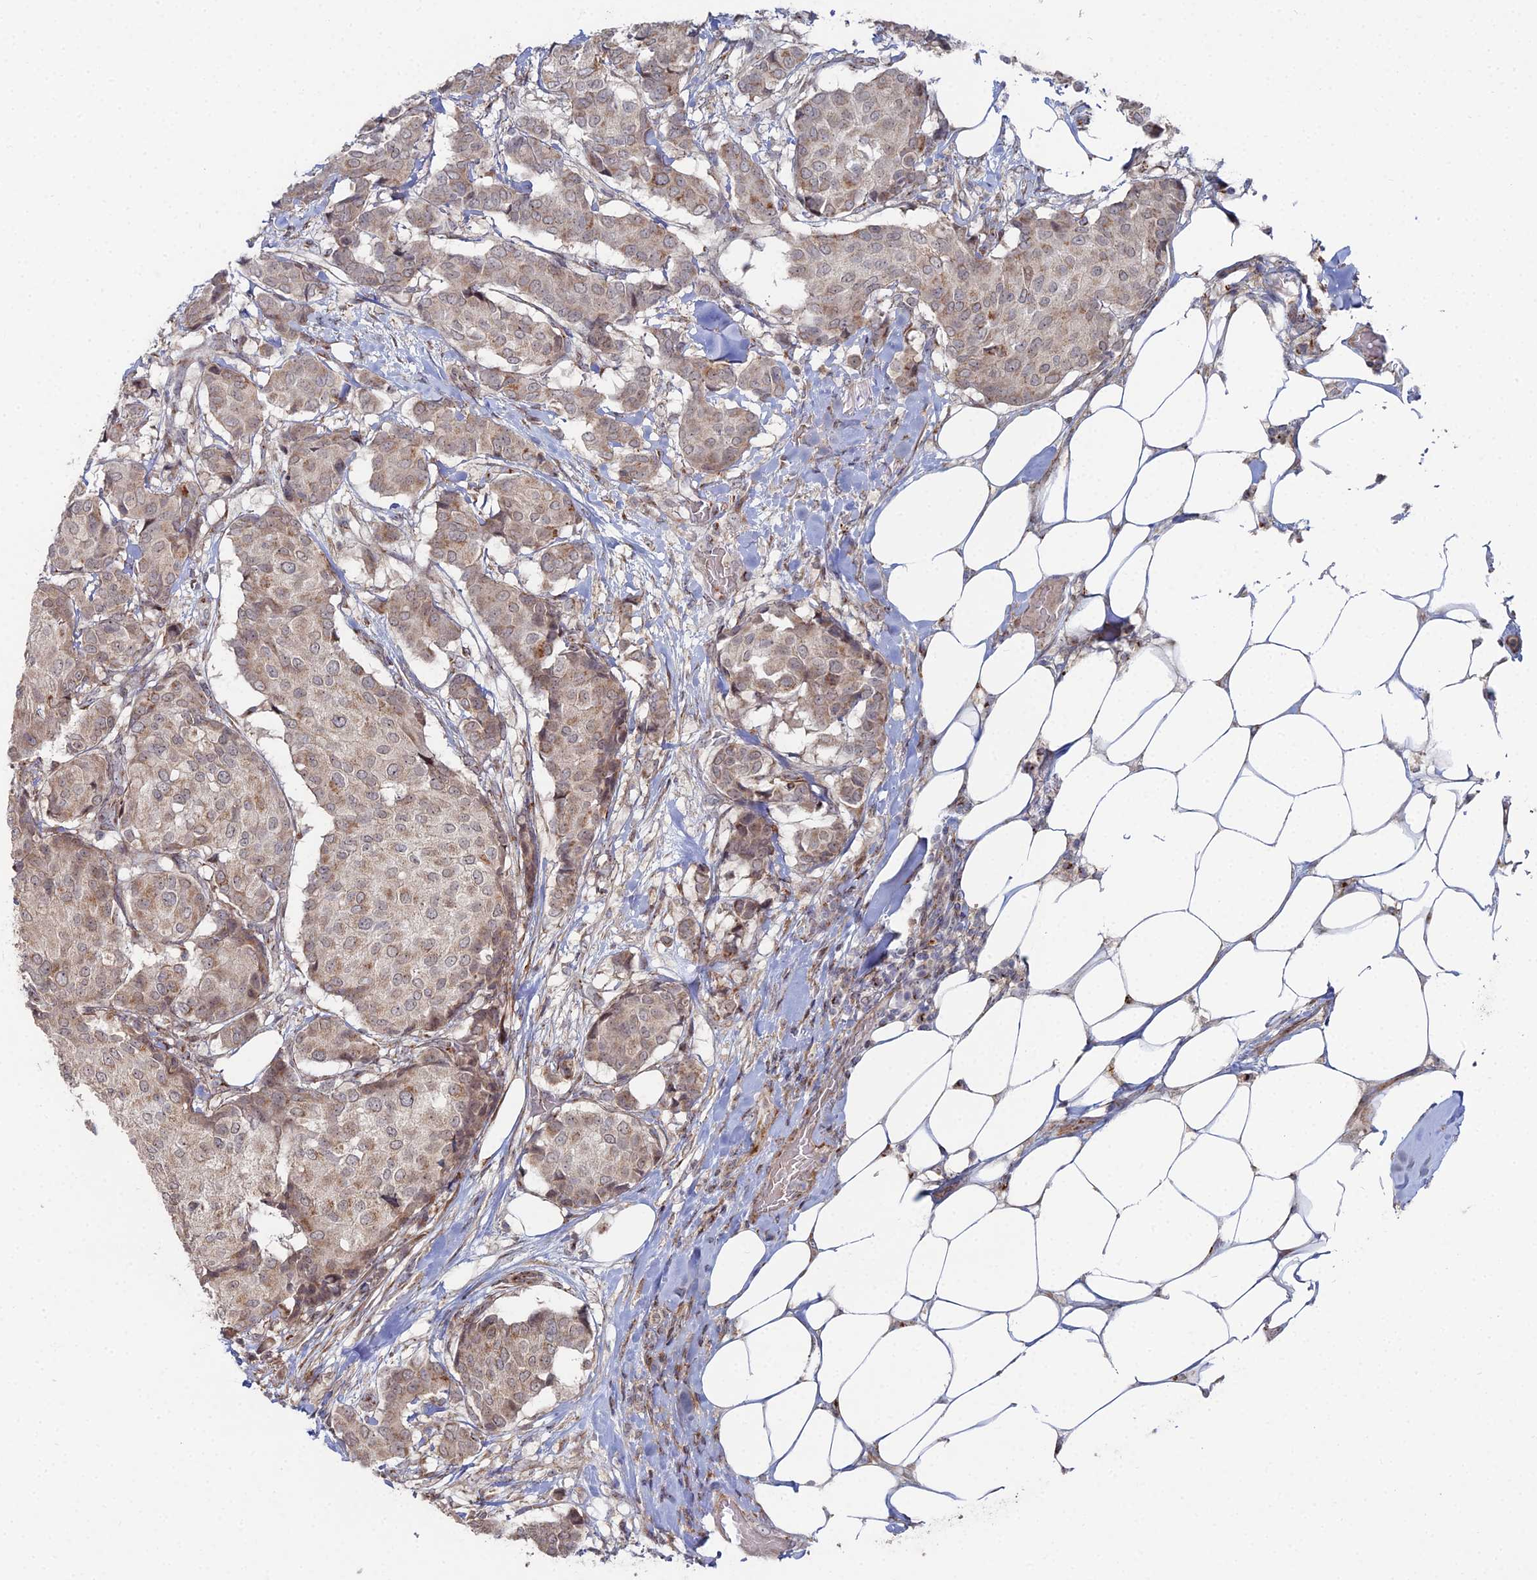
{"staining": {"intensity": "moderate", "quantity": "25%-75%", "location": "cytoplasmic/membranous"}, "tissue": "breast cancer", "cell_type": "Tumor cells", "image_type": "cancer", "snomed": [{"axis": "morphology", "description": "Duct carcinoma"}, {"axis": "topography", "description": "Breast"}], "caption": "The histopathology image displays immunohistochemical staining of breast cancer. There is moderate cytoplasmic/membranous positivity is present in approximately 25%-75% of tumor cells.", "gene": "SGMS1", "patient": {"sex": "female", "age": 75}}